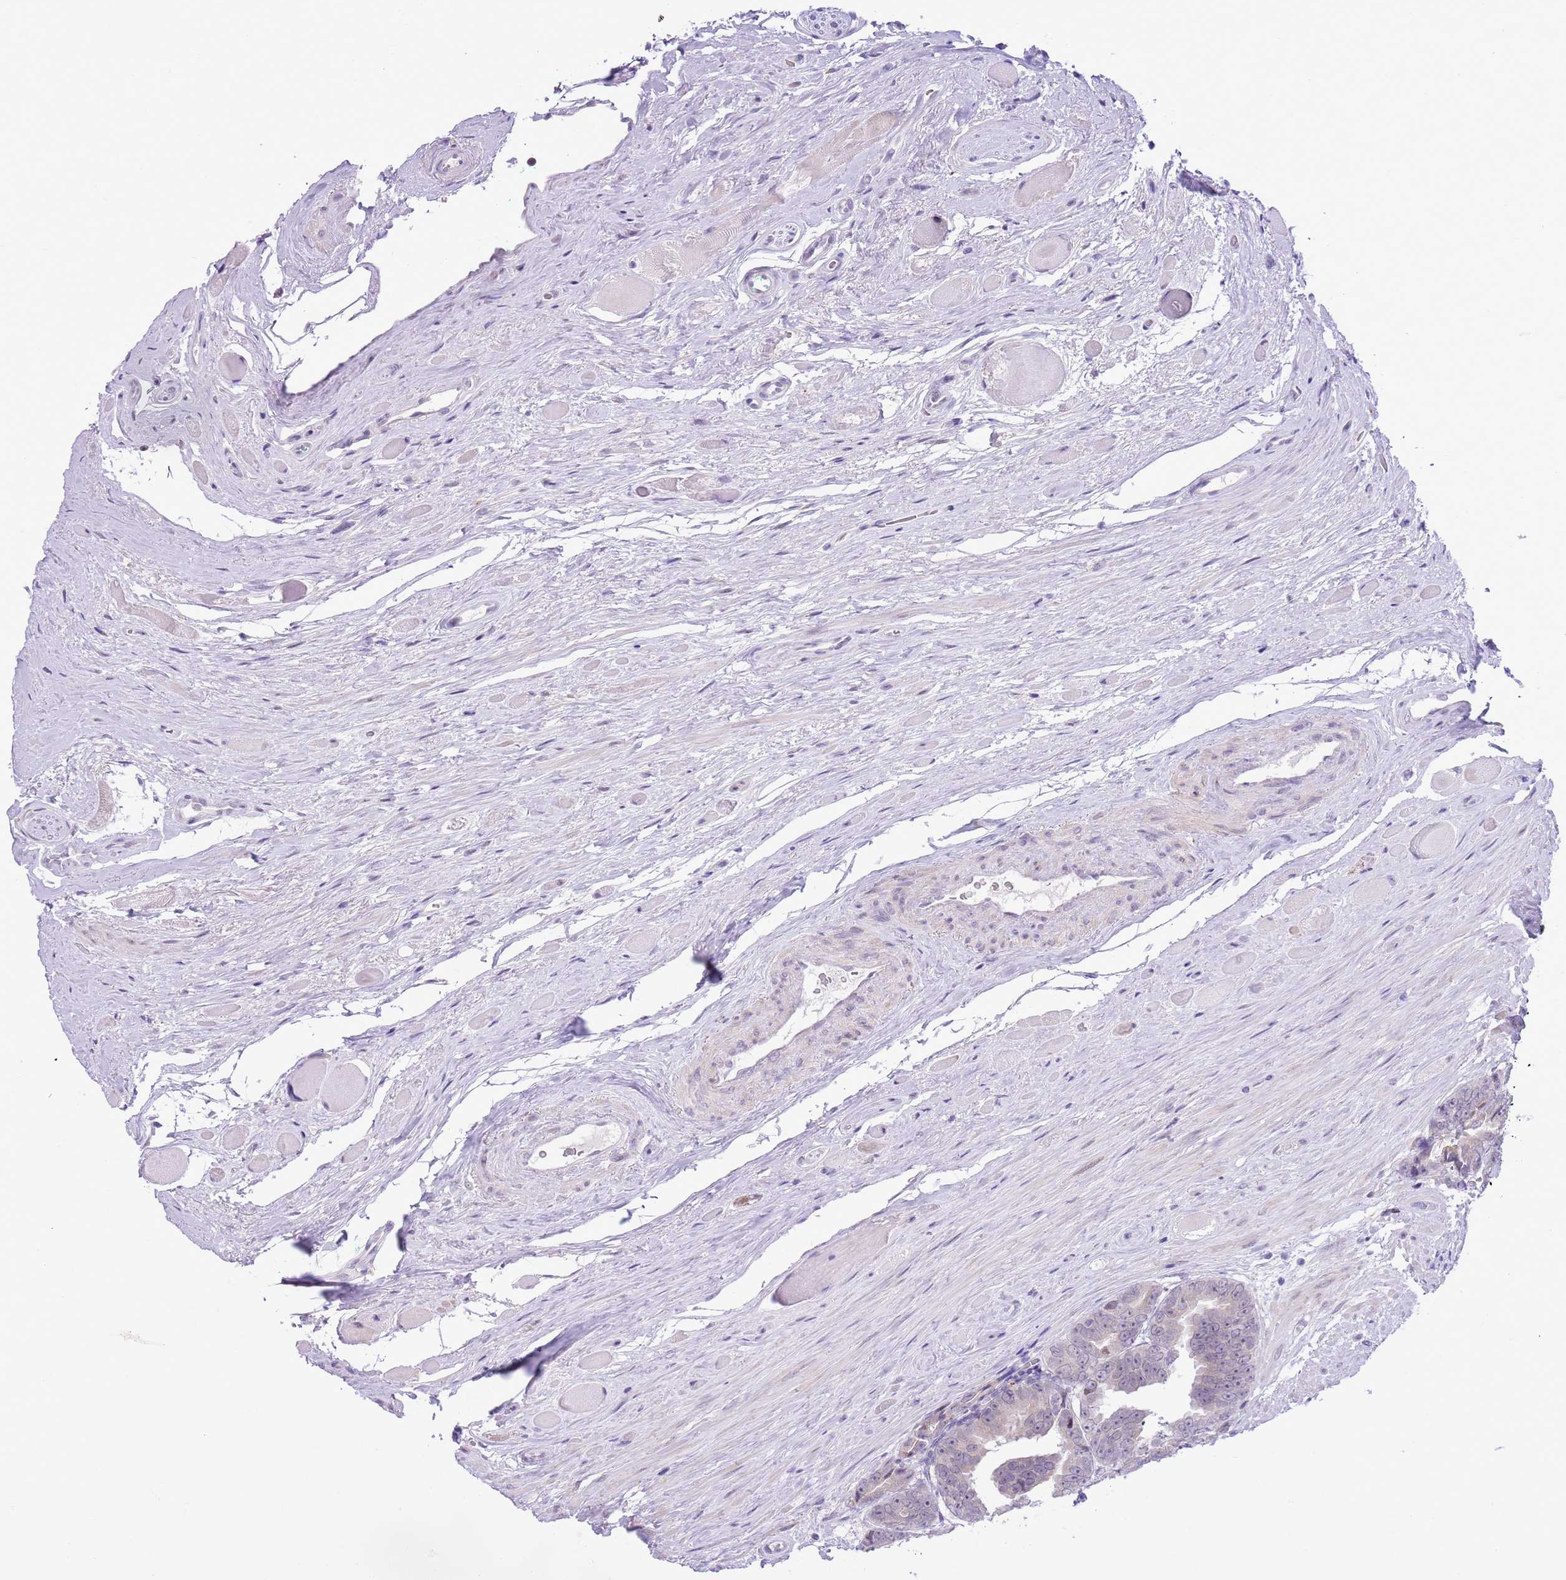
{"staining": {"intensity": "weak", "quantity": "<25%", "location": "nuclear"}, "tissue": "prostate cancer", "cell_type": "Tumor cells", "image_type": "cancer", "snomed": [{"axis": "morphology", "description": "Adenocarcinoma, High grade"}, {"axis": "topography", "description": "Prostate"}], "caption": "Image shows no protein positivity in tumor cells of prostate cancer tissue.", "gene": "ZNF576", "patient": {"sex": "male", "age": 72}}